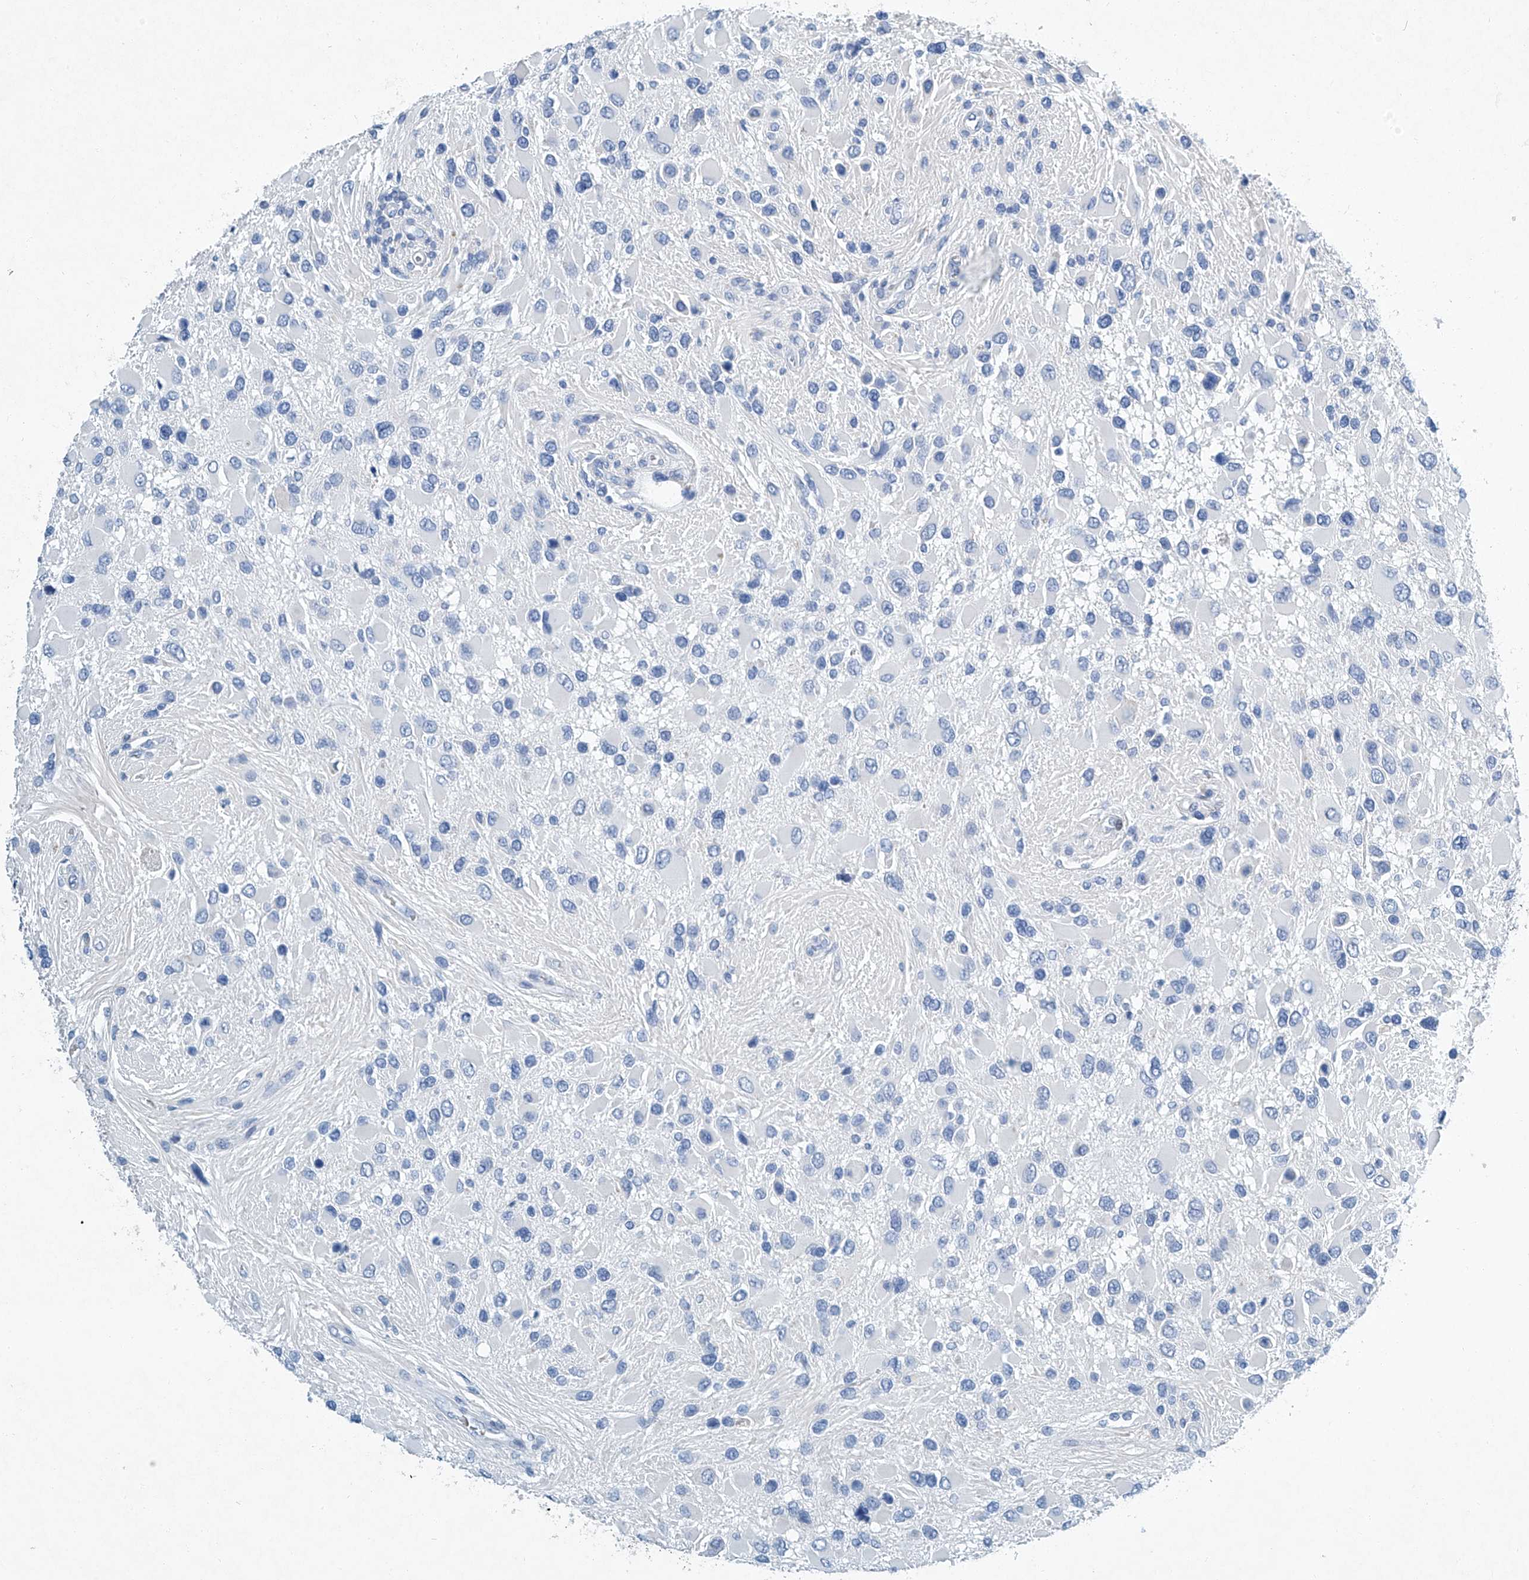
{"staining": {"intensity": "negative", "quantity": "none", "location": "none"}, "tissue": "glioma", "cell_type": "Tumor cells", "image_type": "cancer", "snomed": [{"axis": "morphology", "description": "Glioma, malignant, High grade"}, {"axis": "topography", "description": "Brain"}], "caption": "Immunohistochemistry (IHC) histopathology image of human glioma stained for a protein (brown), which exhibits no expression in tumor cells. Nuclei are stained in blue.", "gene": "CYP2A7", "patient": {"sex": "male", "age": 53}}